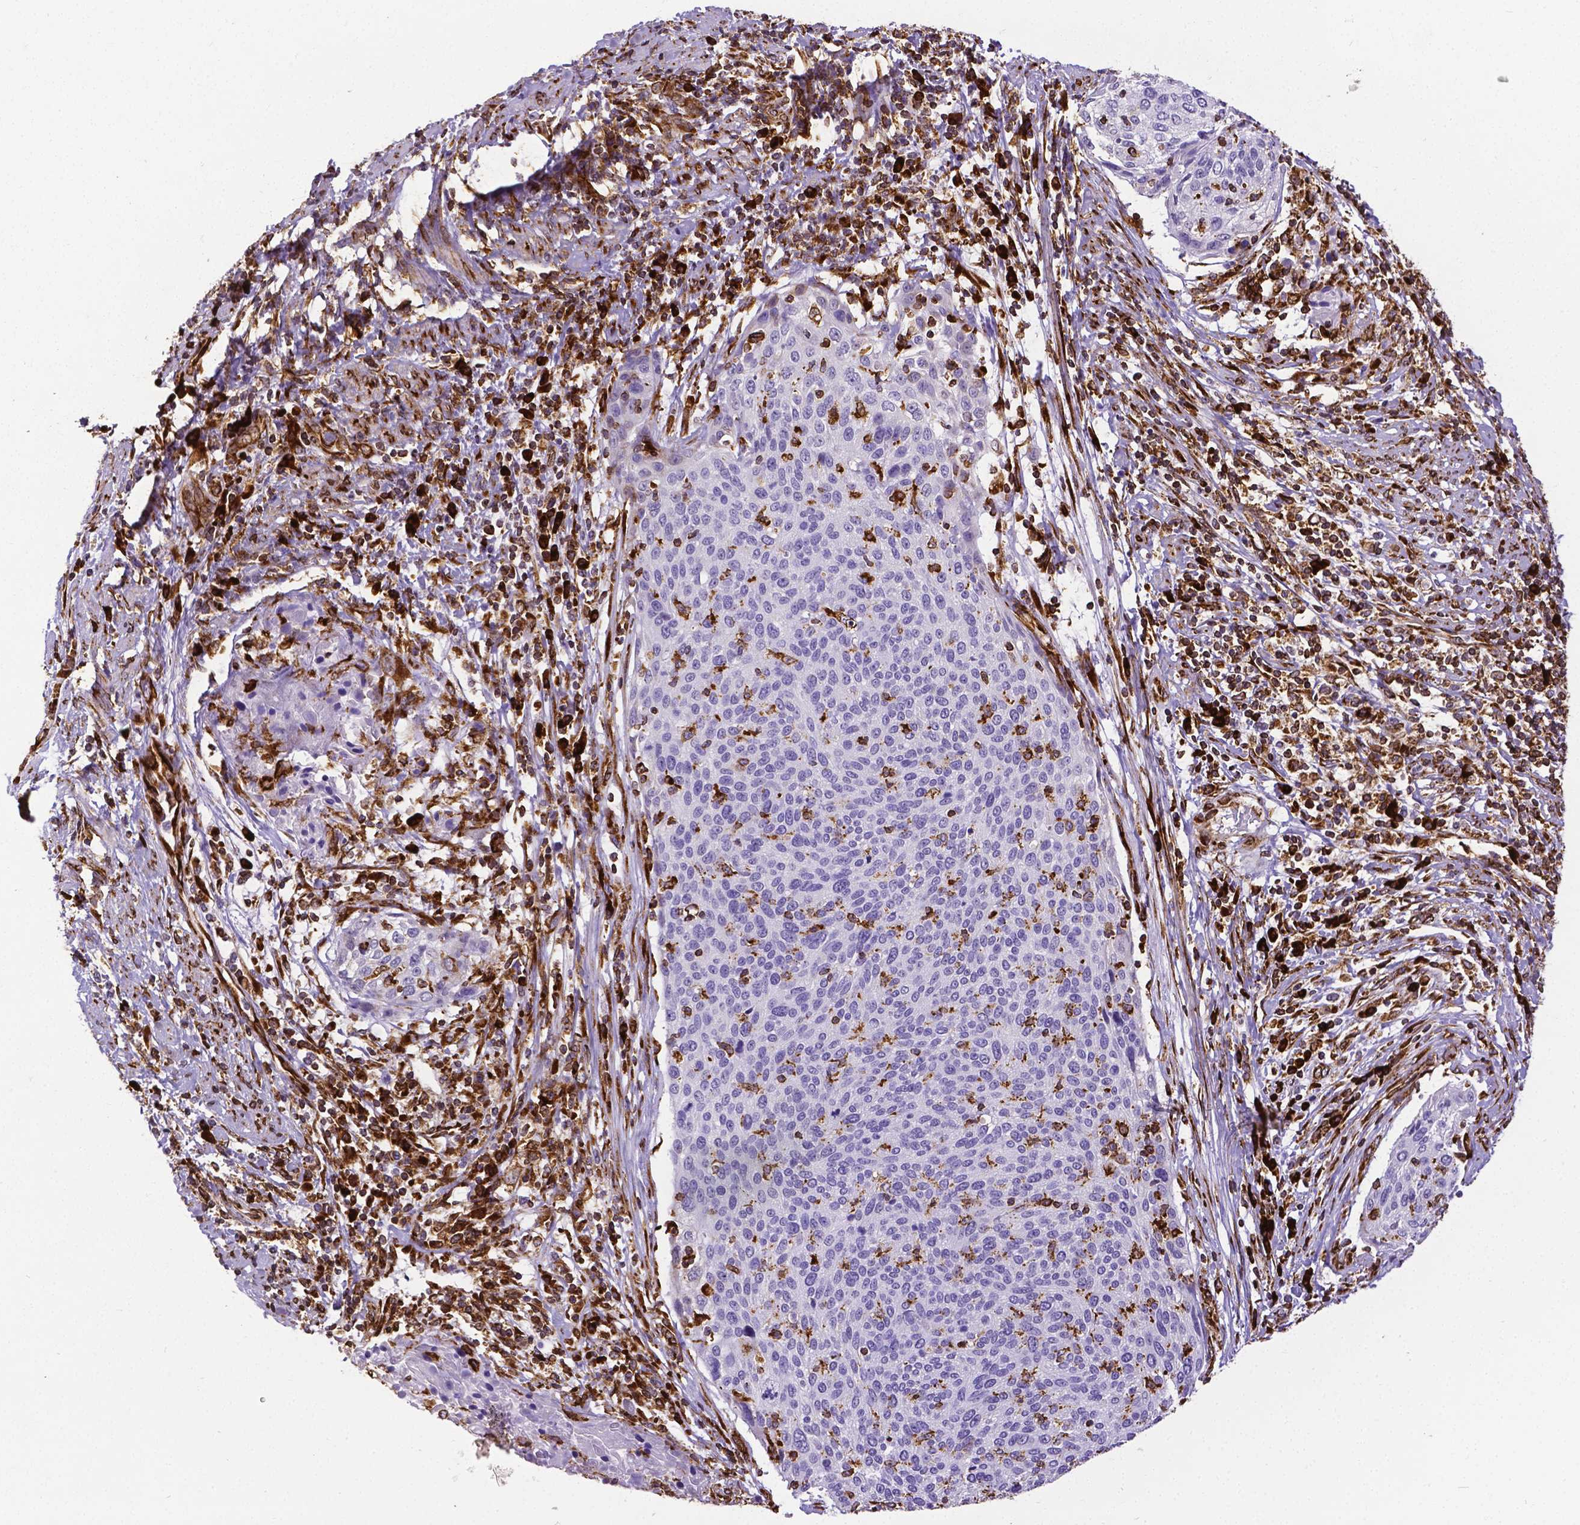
{"staining": {"intensity": "negative", "quantity": "none", "location": "none"}, "tissue": "cervical cancer", "cell_type": "Tumor cells", "image_type": "cancer", "snomed": [{"axis": "morphology", "description": "Squamous cell carcinoma, NOS"}, {"axis": "topography", "description": "Cervix"}], "caption": "Tumor cells are negative for protein expression in human cervical squamous cell carcinoma. (Brightfield microscopy of DAB IHC at high magnification).", "gene": "MTDH", "patient": {"sex": "female", "age": 31}}